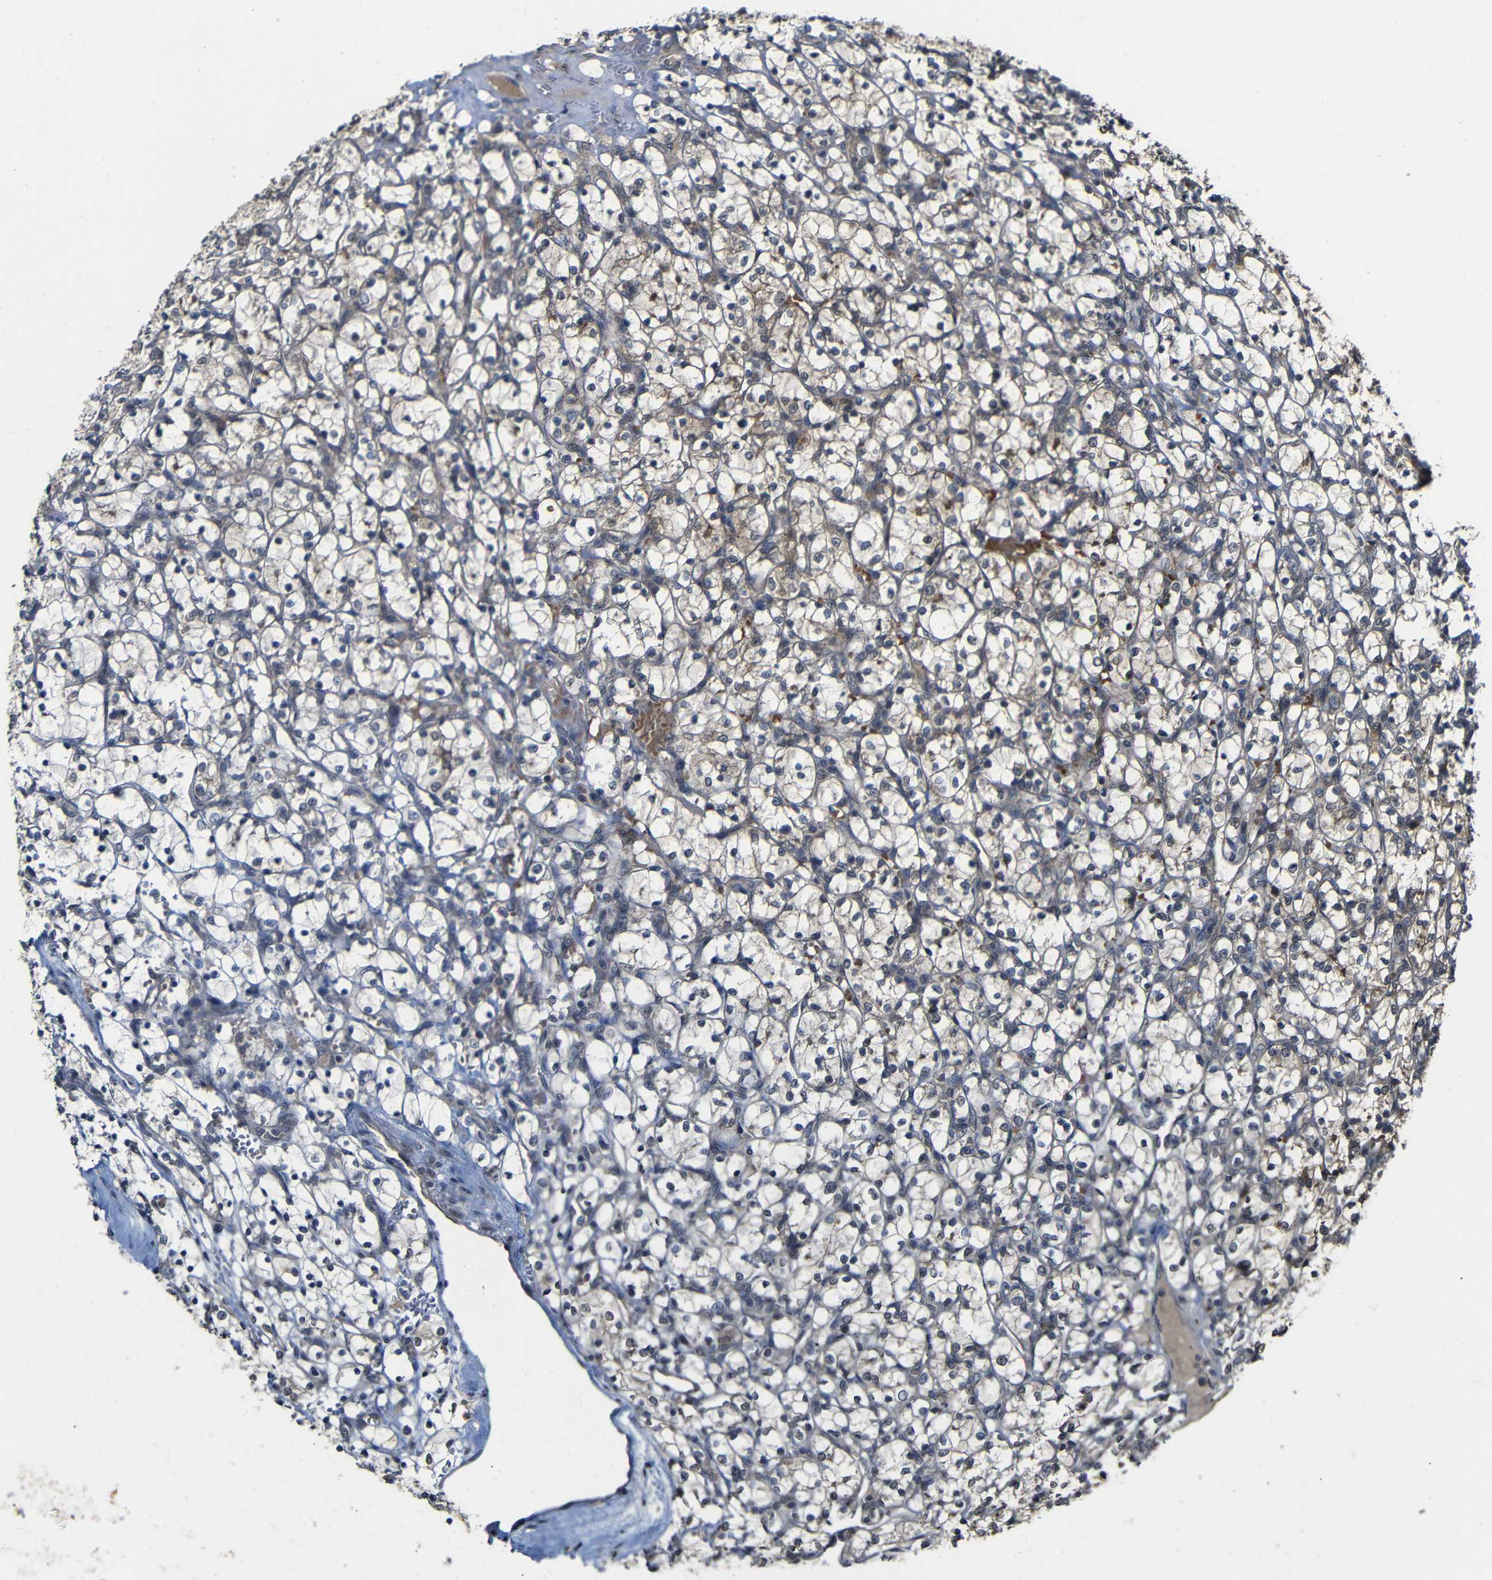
{"staining": {"intensity": "negative", "quantity": "none", "location": "none"}, "tissue": "renal cancer", "cell_type": "Tumor cells", "image_type": "cancer", "snomed": [{"axis": "morphology", "description": "Adenocarcinoma, NOS"}, {"axis": "topography", "description": "Kidney"}], "caption": "IHC of renal adenocarcinoma shows no staining in tumor cells.", "gene": "ATG12", "patient": {"sex": "female", "age": 69}}